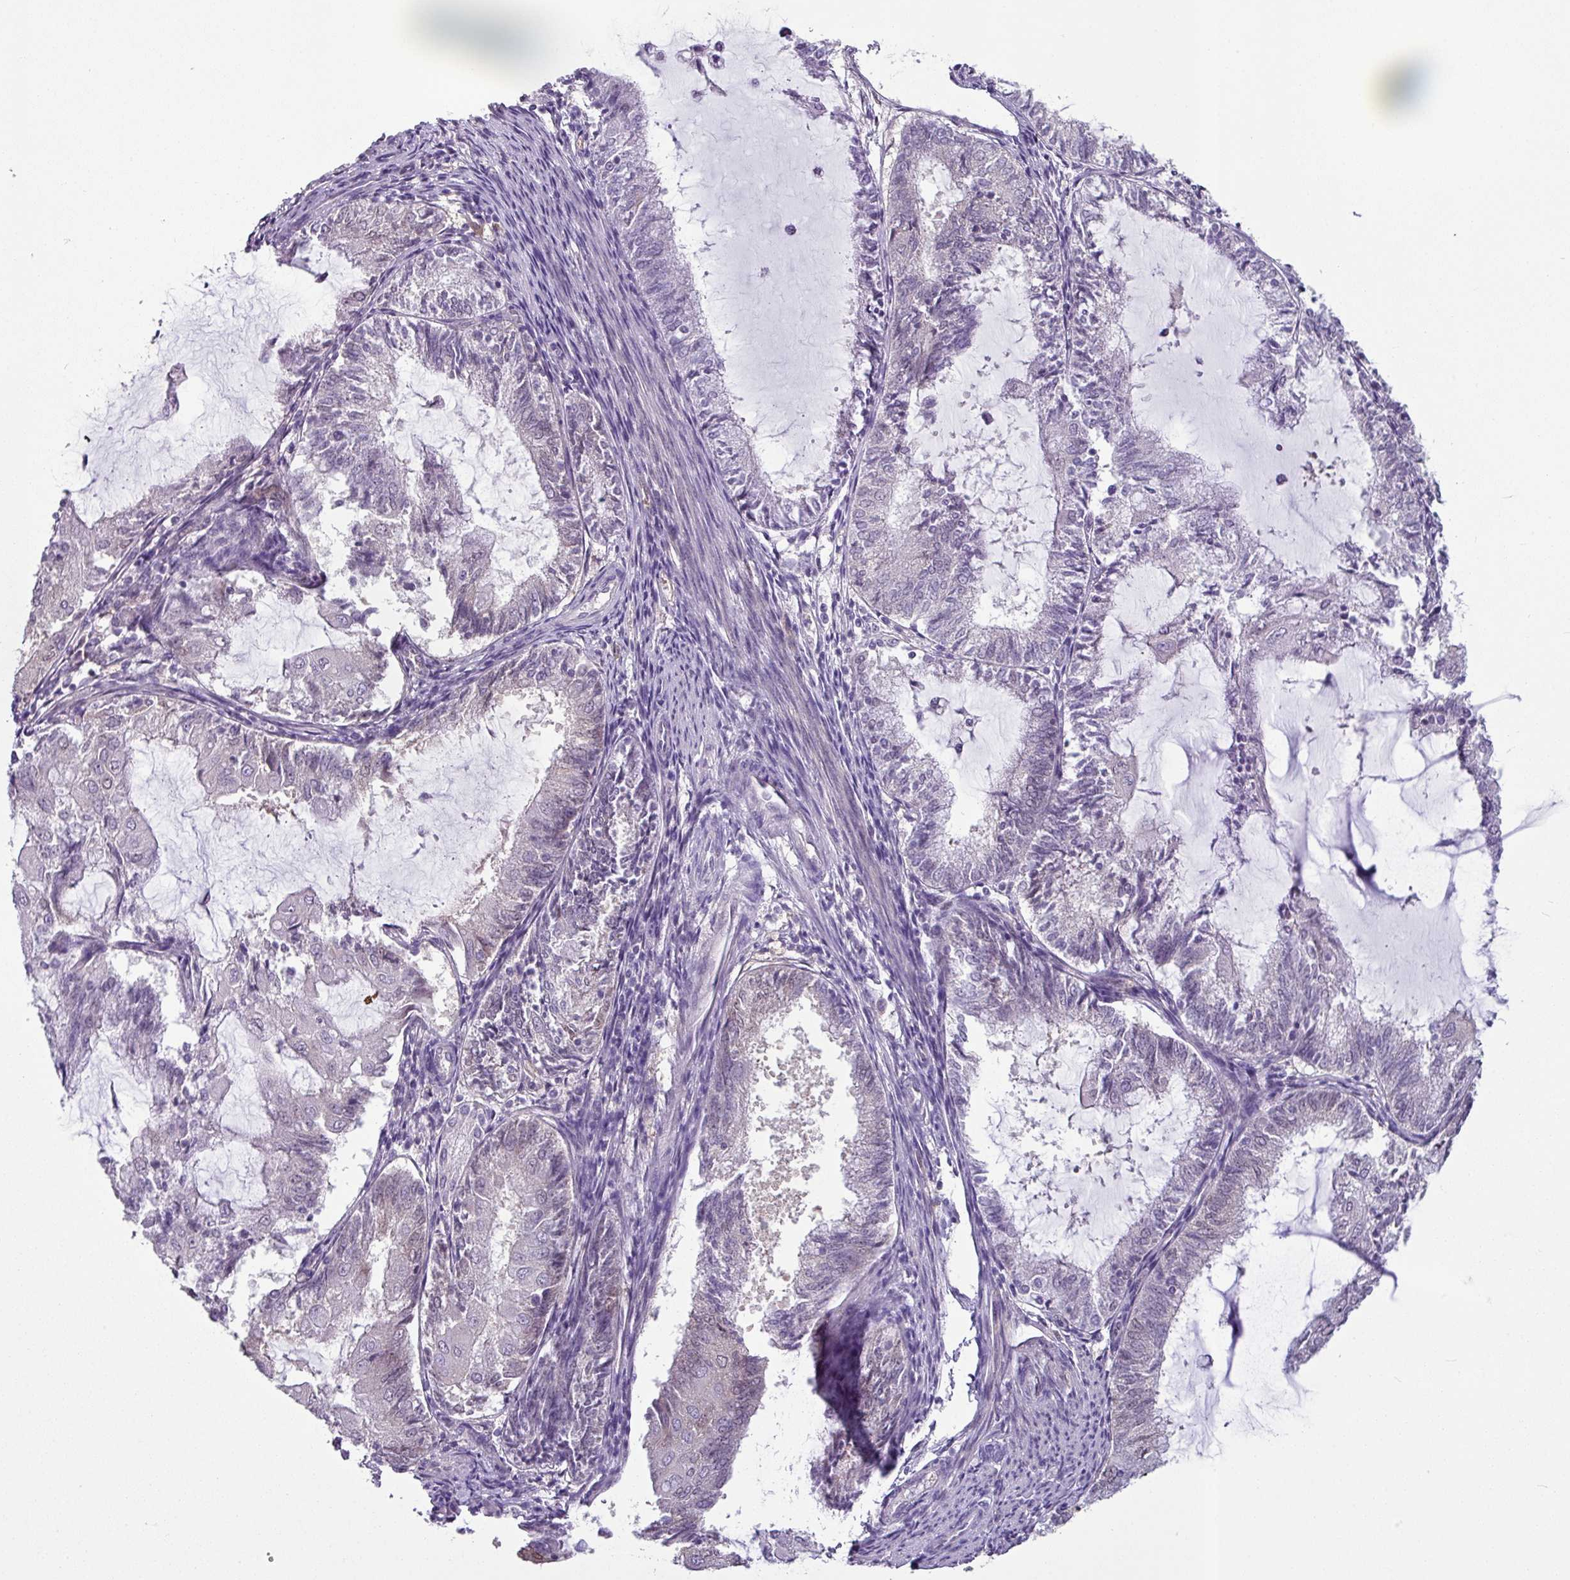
{"staining": {"intensity": "negative", "quantity": "none", "location": "none"}, "tissue": "endometrial cancer", "cell_type": "Tumor cells", "image_type": "cancer", "snomed": [{"axis": "morphology", "description": "Adenocarcinoma, NOS"}, {"axis": "topography", "description": "Endometrium"}], "caption": "Immunohistochemistry (IHC) photomicrograph of human endometrial adenocarcinoma stained for a protein (brown), which shows no expression in tumor cells.", "gene": "TTLL12", "patient": {"sex": "female", "age": 81}}